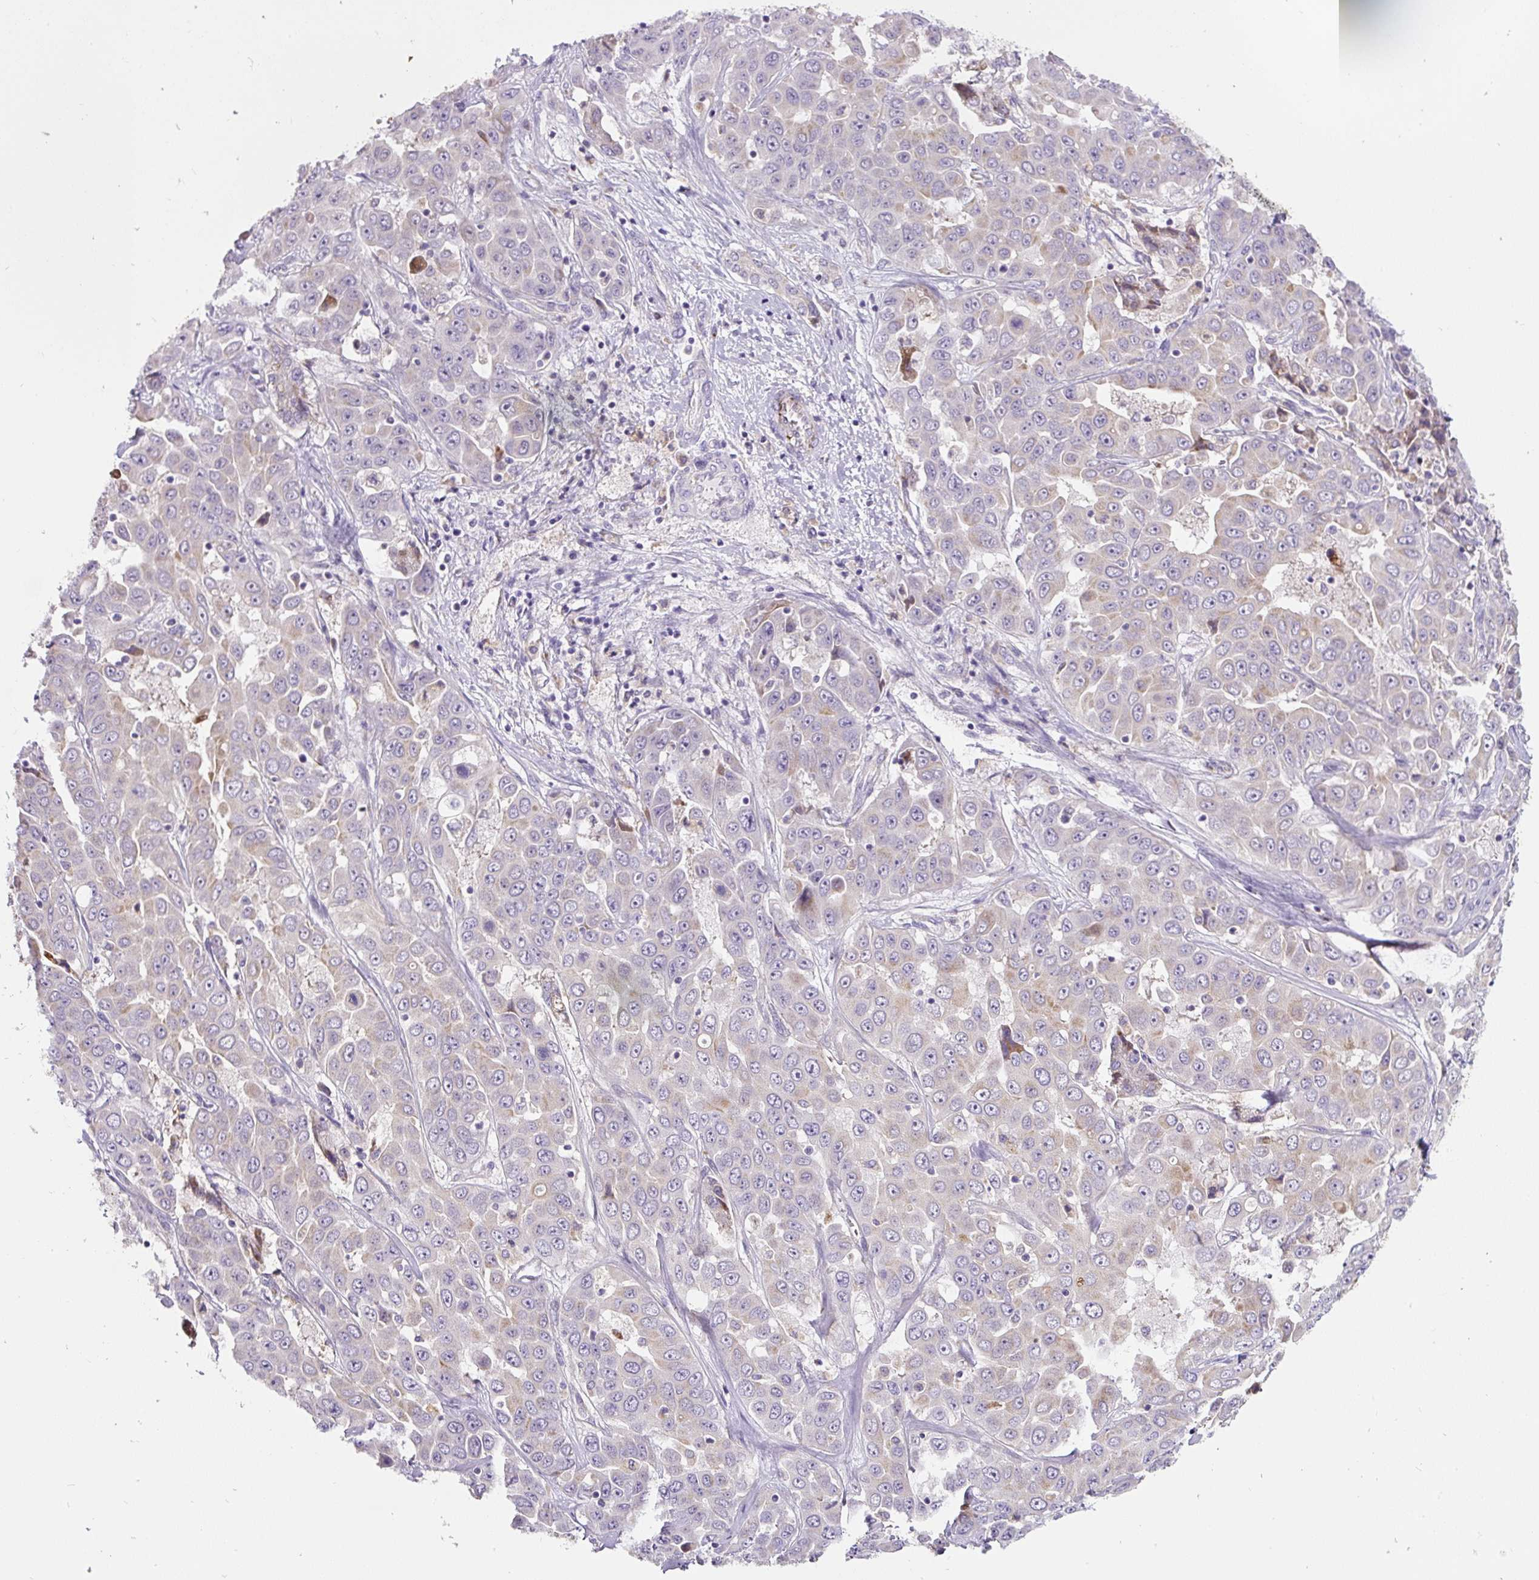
{"staining": {"intensity": "weak", "quantity": "<25%", "location": "cytoplasmic/membranous"}, "tissue": "liver cancer", "cell_type": "Tumor cells", "image_type": "cancer", "snomed": [{"axis": "morphology", "description": "Cholangiocarcinoma"}, {"axis": "topography", "description": "Liver"}], "caption": "A high-resolution photomicrograph shows immunohistochemistry (IHC) staining of liver cancer, which reveals no significant staining in tumor cells.", "gene": "HPS4", "patient": {"sex": "female", "age": 52}}